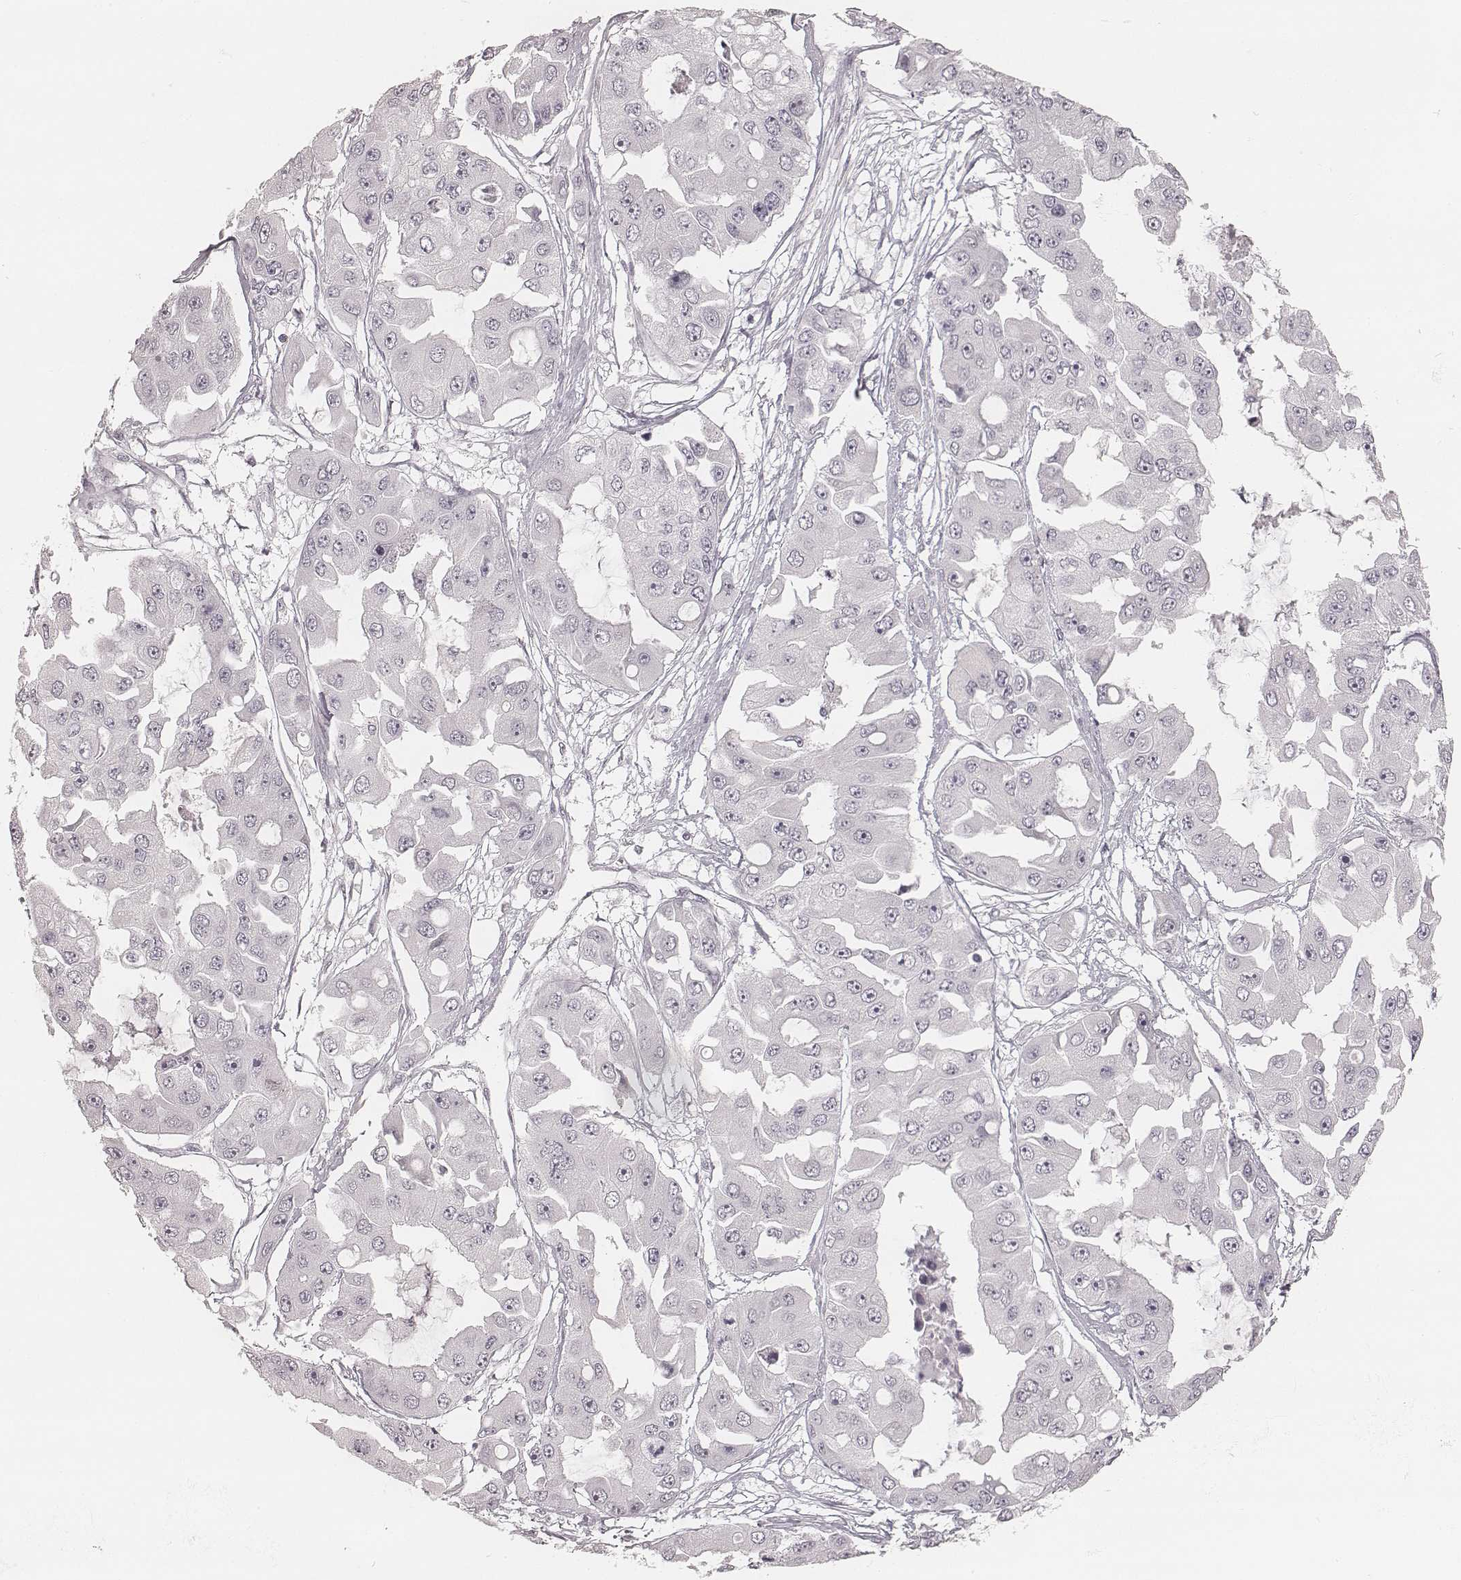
{"staining": {"intensity": "negative", "quantity": "none", "location": "none"}, "tissue": "ovarian cancer", "cell_type": "Tumor cells", "image_type": "cancer", "snomed": [{"axis": "morphology", "description": "Cystadenocarcinoma, serous, NOS"}, {"axis": "topography", "description": "Ovary"}], "caption": "Immunohistochemistry (IHC) image of human ovarian cancer stained for a protein (brown), which exhibits no expression in tumor cells. The staining was performed using DAB (3,3'-diaminobenzidine) to visualize the protein expression in brown, while the nuclei were stained in blue with hematoxylin (Magnification: 20x).", "gene": "ACACB", "patient": {"sex": "female", "age": 56}}